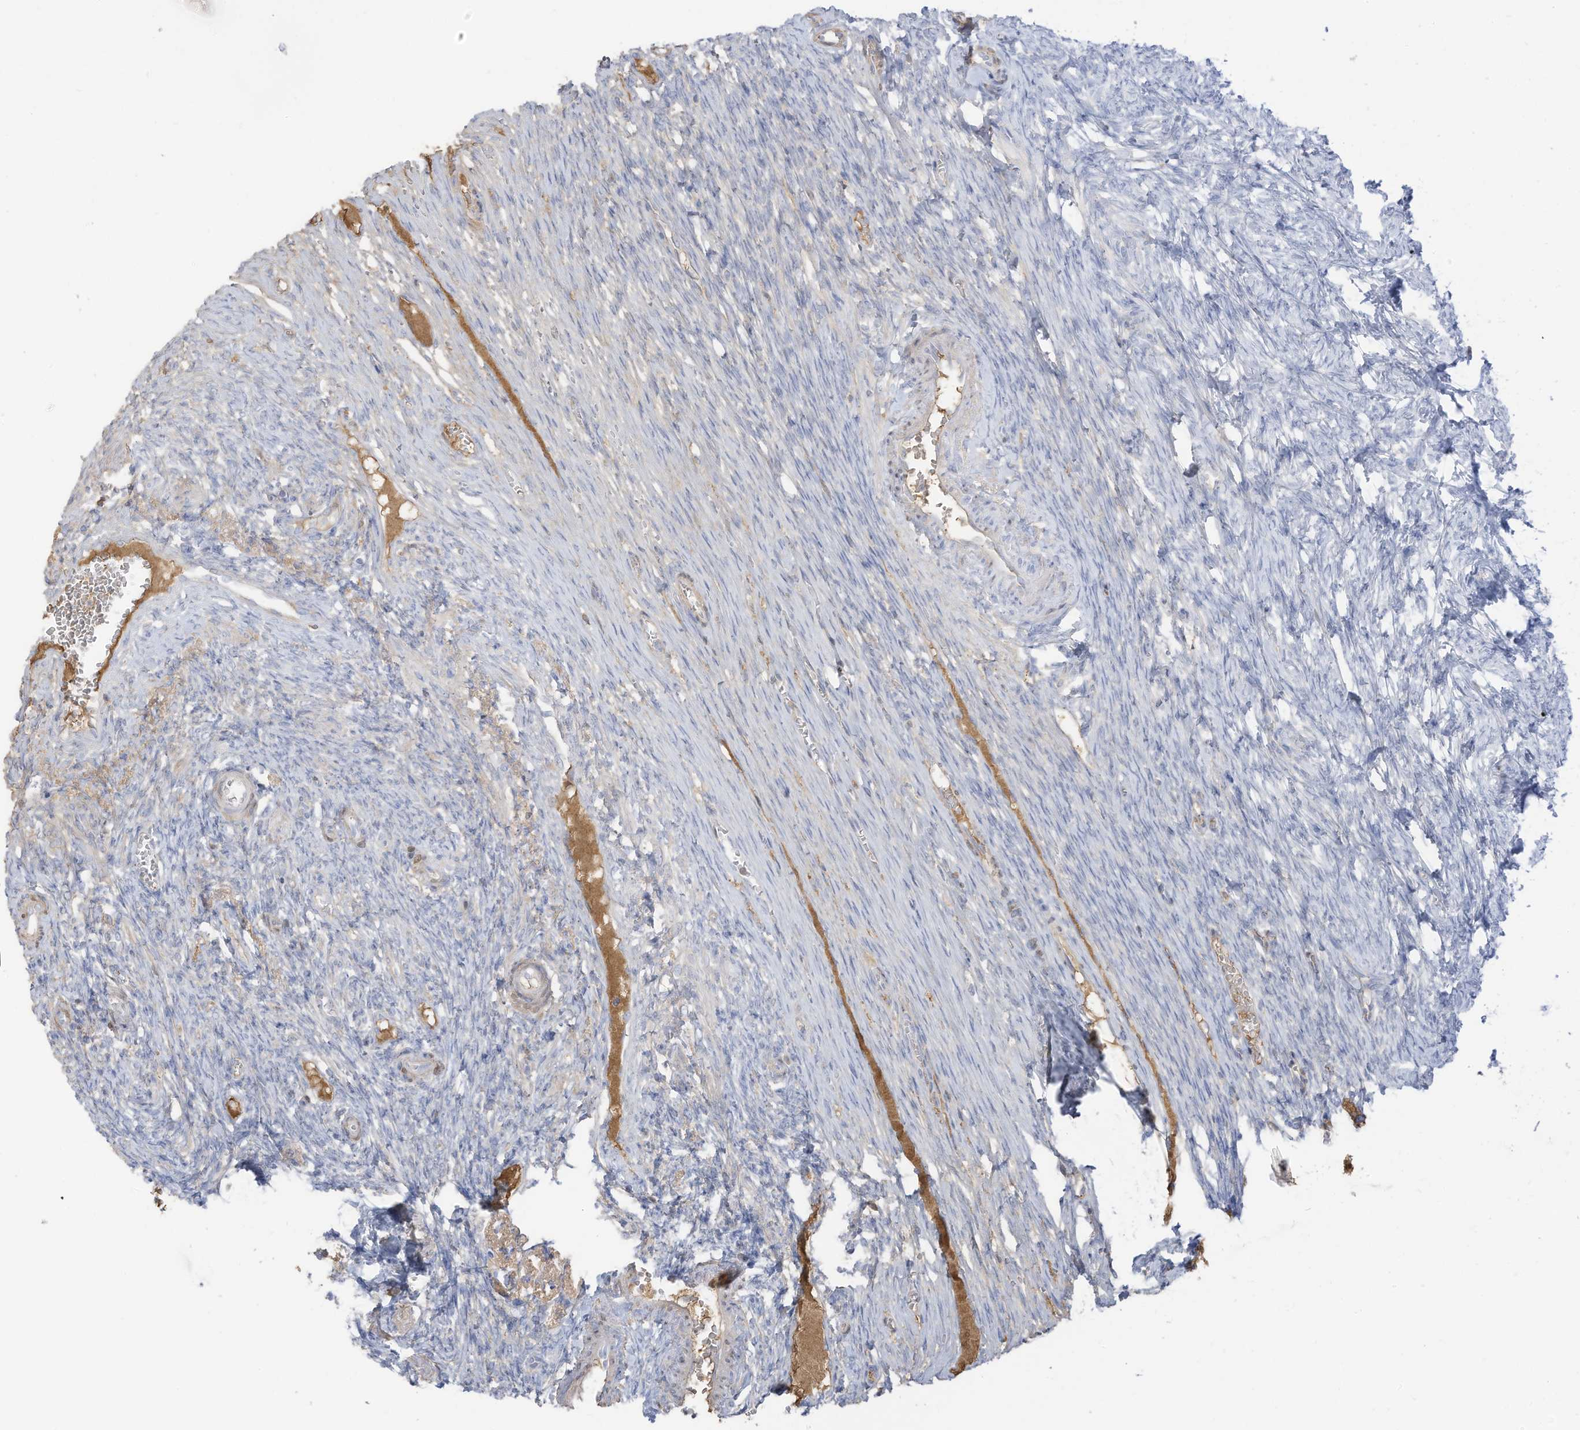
{"staining": {"intensity": "weak", "quantity": ">75%", "location": "cytoplasmic/membranous"}, "tissue": "ovary", "cell_type": "Follicle cells", "image_type": "normal", "snomed": [{"axis": "morphology", "description": "Adenocarcinoma, NOS"}, {"axis": "topography", "description": "Endometrium"}], "caption": "A photomicrograph of ovary stained for a protein exhibits weak cytoplasmic/membranous brown staining in follicle cells.", "gene": "HSD17B13", "patient": {"sex": "female", "age": 32}}